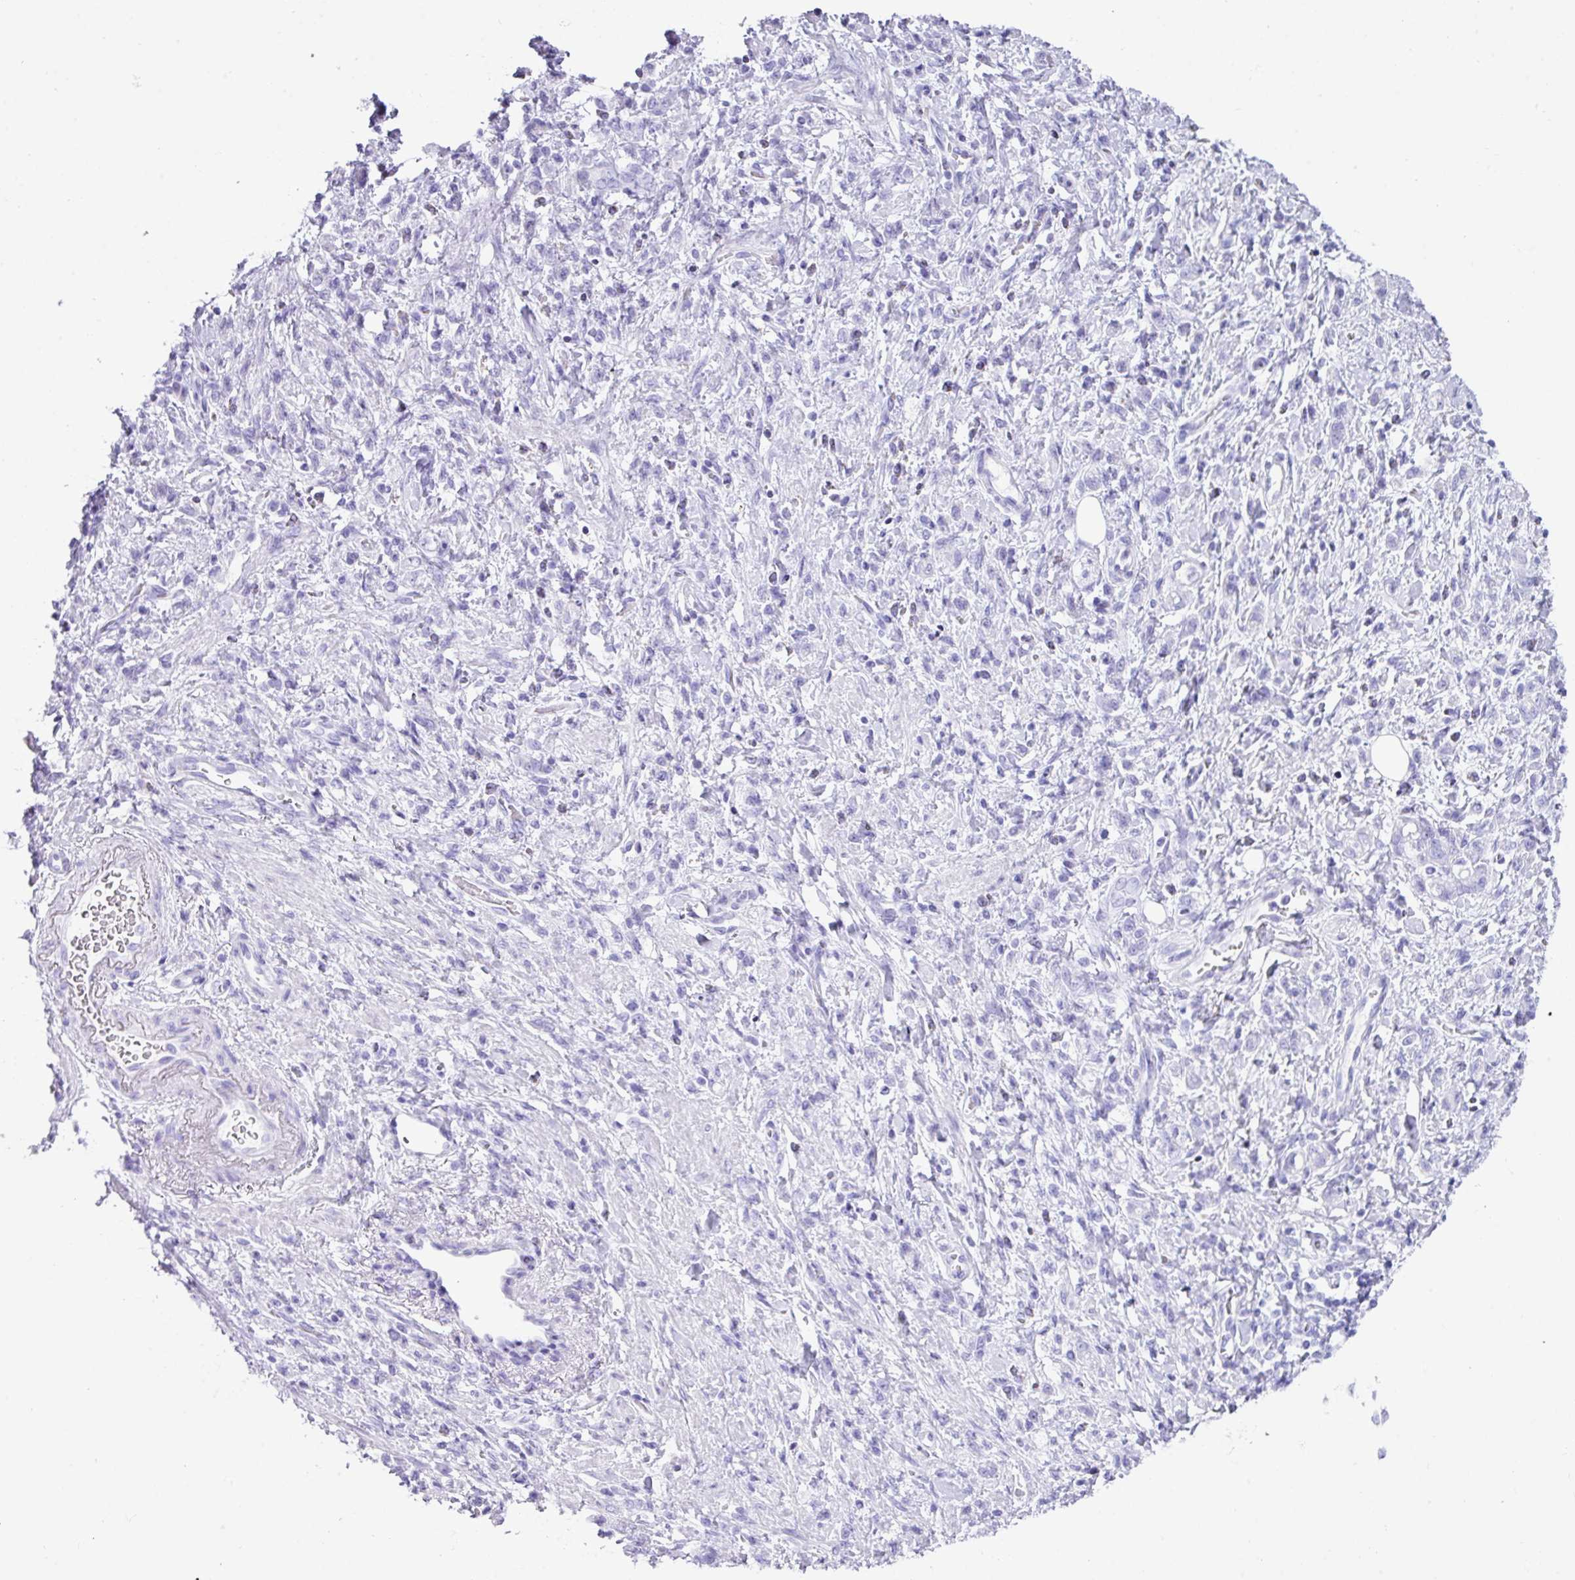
{"staining": {"intensity": "negative", "quantity": "none", "location": "none"}, "tissue": "stomach cancer", "cell_type": "Tumor cells", "image_type": "cancer", "snomed": [{"axis": "morphology", "description": "Adenocarcinoma, NOS"}, {"axis": "topography", "description": "Stomach"}], "caption": "A photomicrograph of stomach adenocarcinoma stained for a protein exhibits no brown staining in tumor cells.", "gene": "ZNF524", "patient": {"sex": "male", "age": 77}}